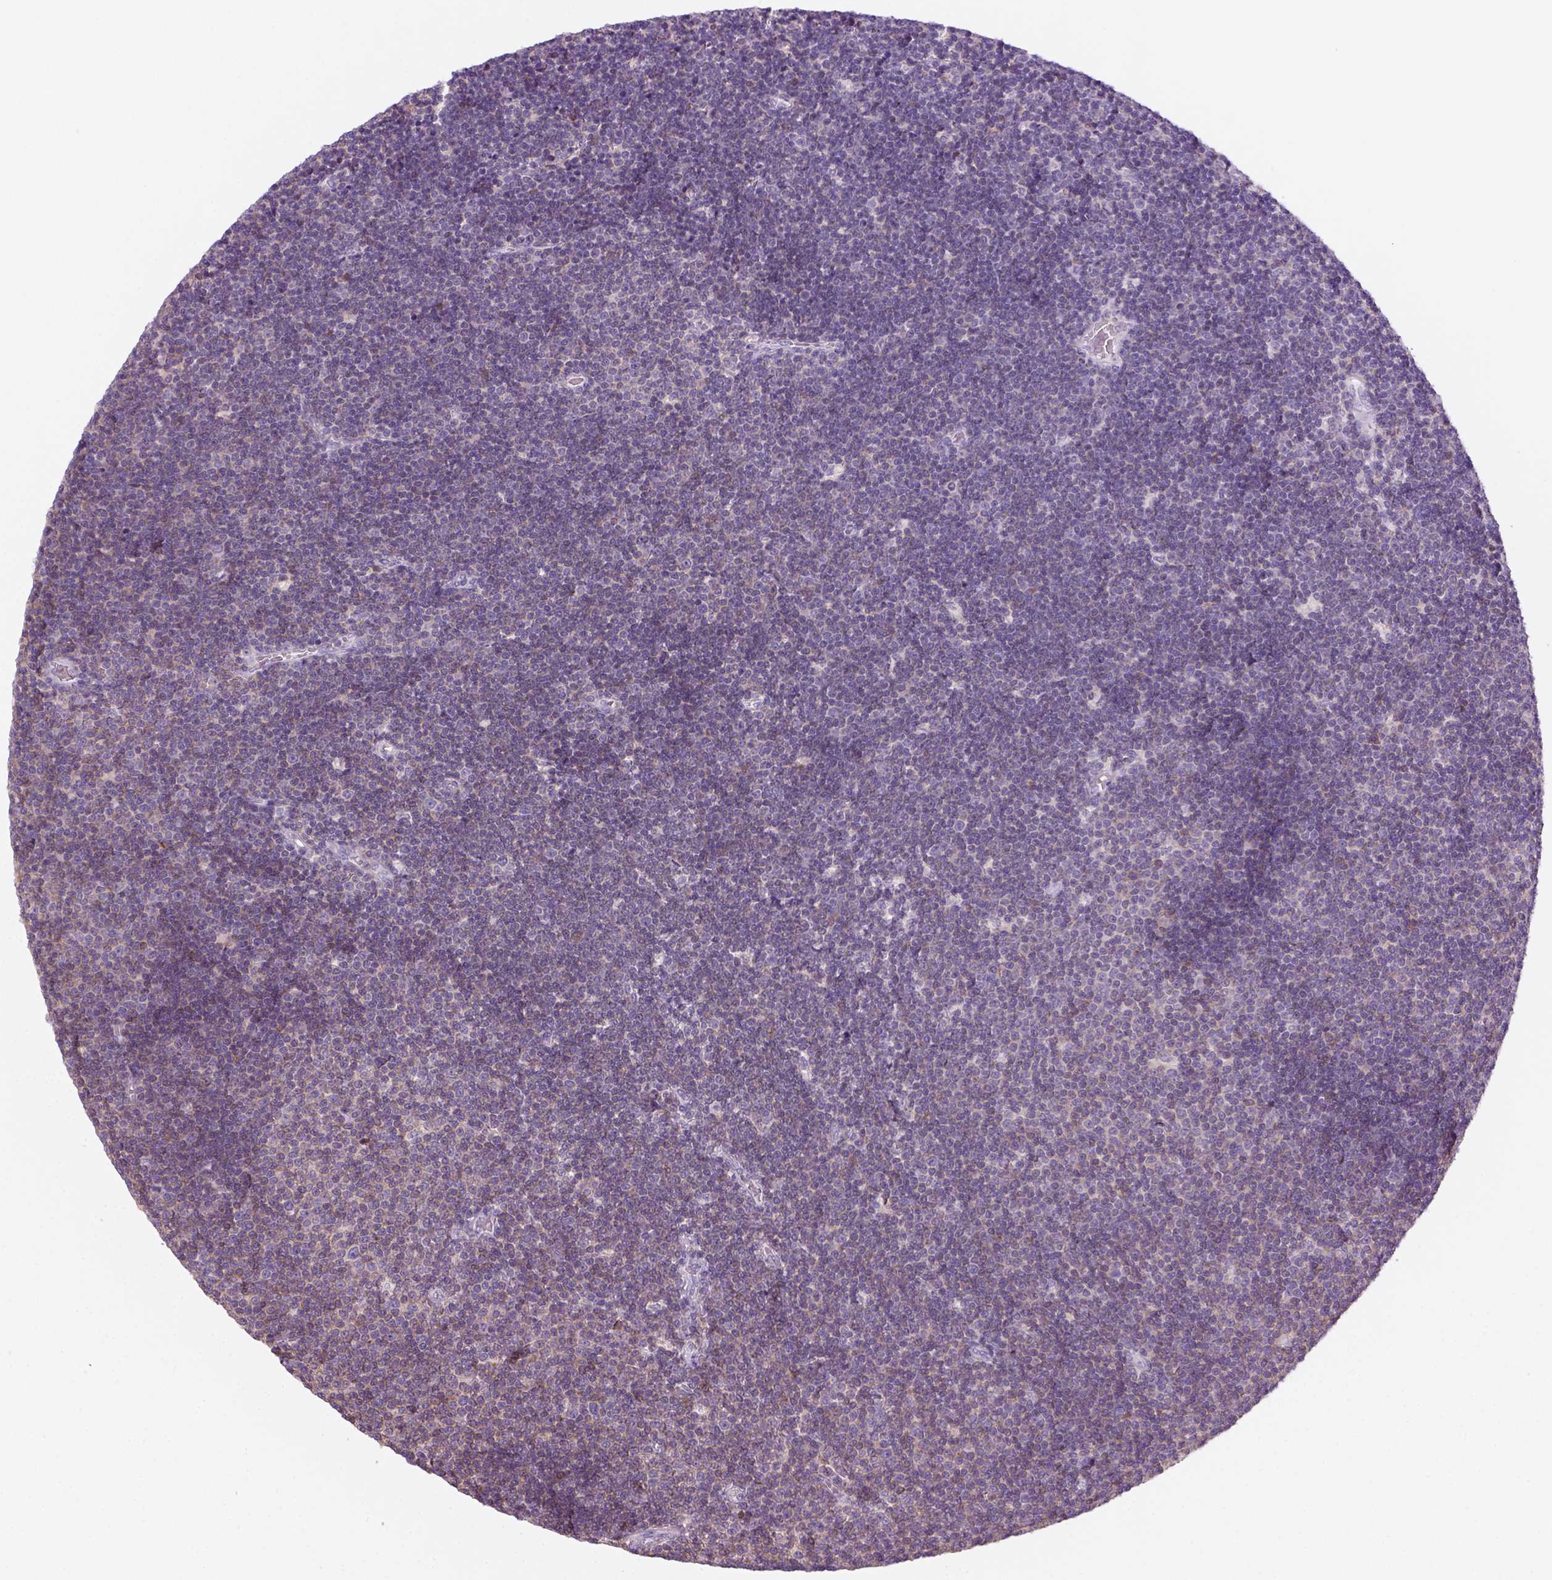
{"staining": {"intensity": "negative", "quantity": "none", "location": "none"}, "tissue": "lymphoma", "cell_type": "Tumor cells", "image_type": "cancer", "snomed": [{"axis": "morphology", "description": "Malignant lymphoma, non-Hodgkin's type, Low grade"}, {"axis": "topography", "description": "Brain"}], "caption": "Immunohistochemical staining of lymphoma displays no significant staining in tumor cells.", "gene": "GOT1", "patient": {"sex": "female", "age": 66}}